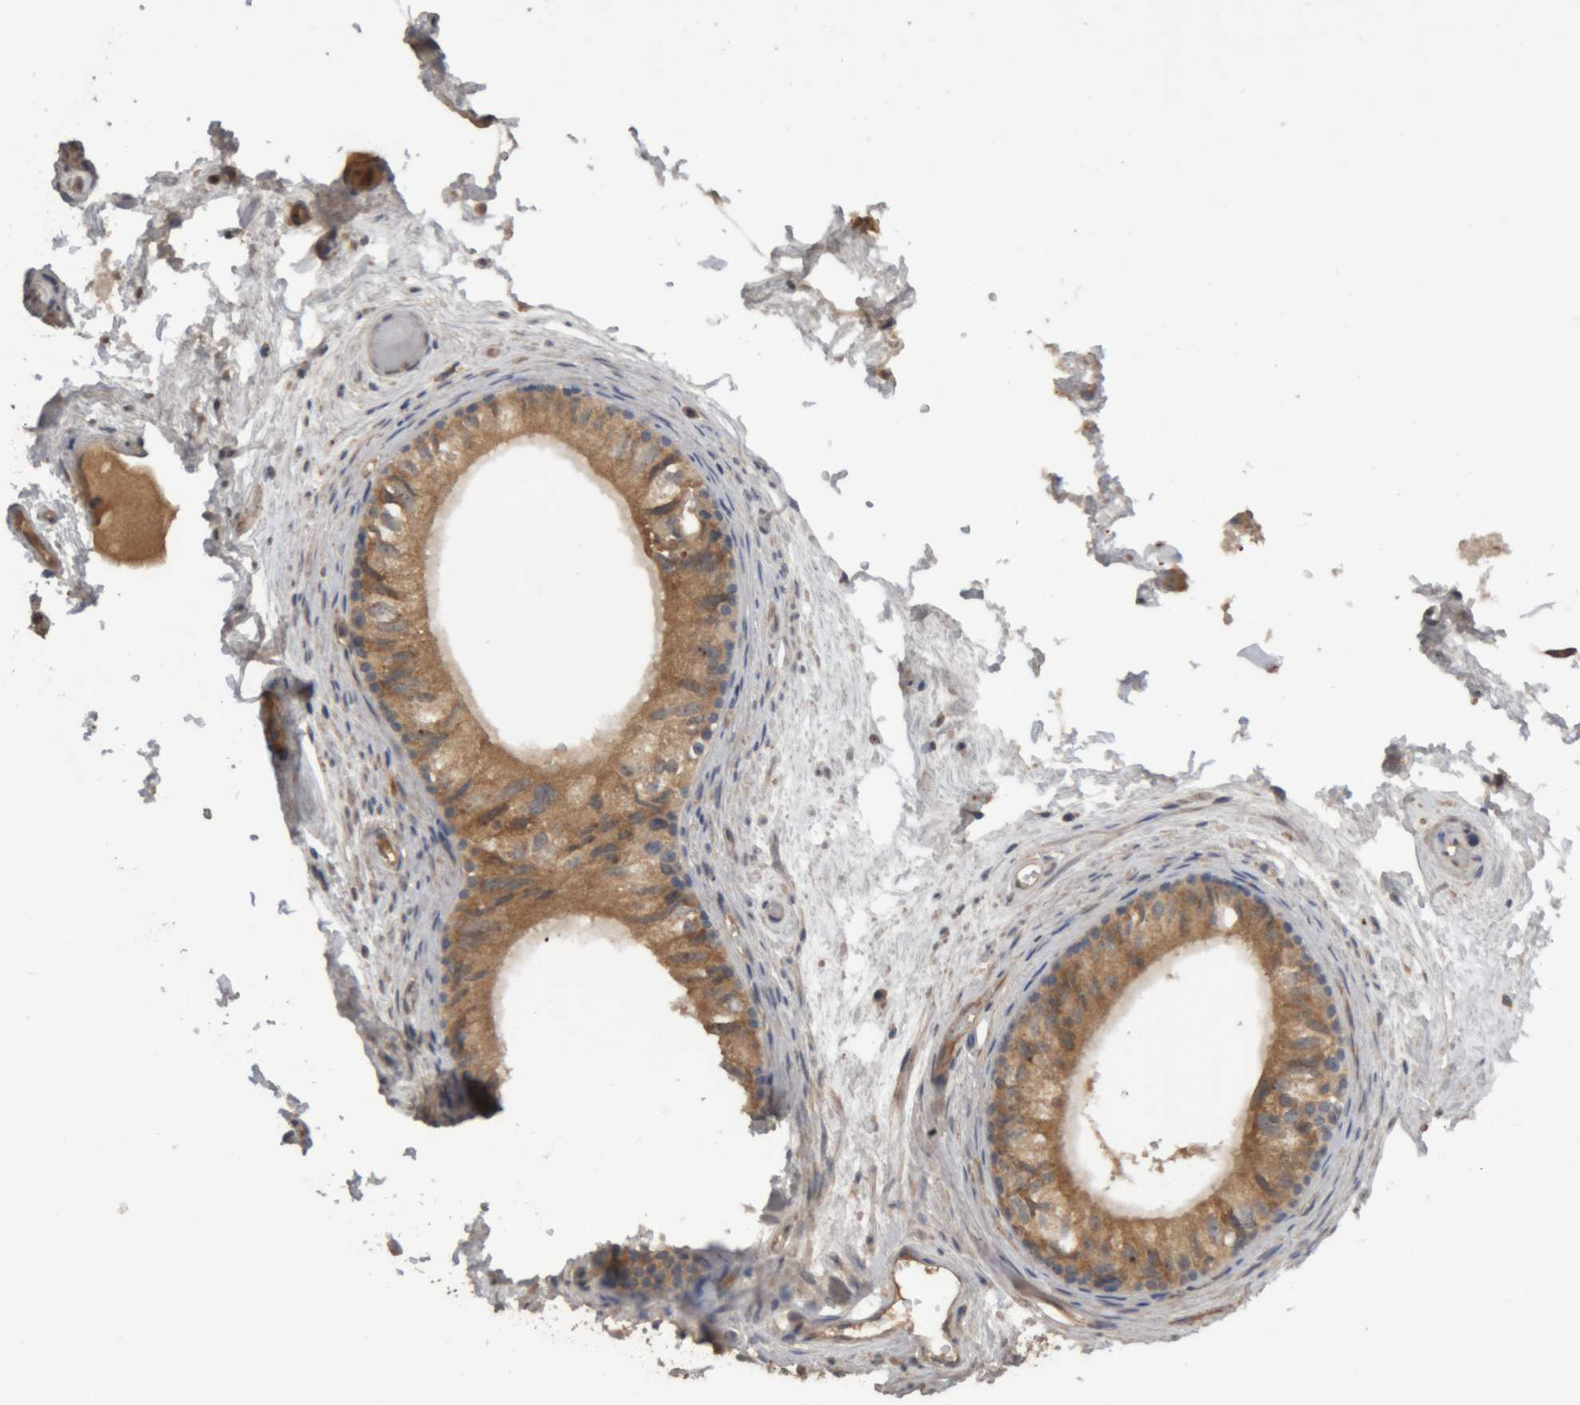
{"staining": {"intensity": "strong", "quantity": ">75%", "location": "cytoplasmic/membranous"}, "tissue": "epididymis", "cell_type": "Glandular cells", "image_type": "normal", "snomed": [{"axis": "morphology", "description": "Normal tissue, NOS"}, {"axis": "topography", "description": "Epididymis"}], "caption": "Strong cytoplasmic/membranous staining for a protein is identified in approximately >75% of glandular cells of benign epididymis using immunohistochemistry (IHC).", "gene": "TMED7", "patient": {"sex": "male", "age": 79}}